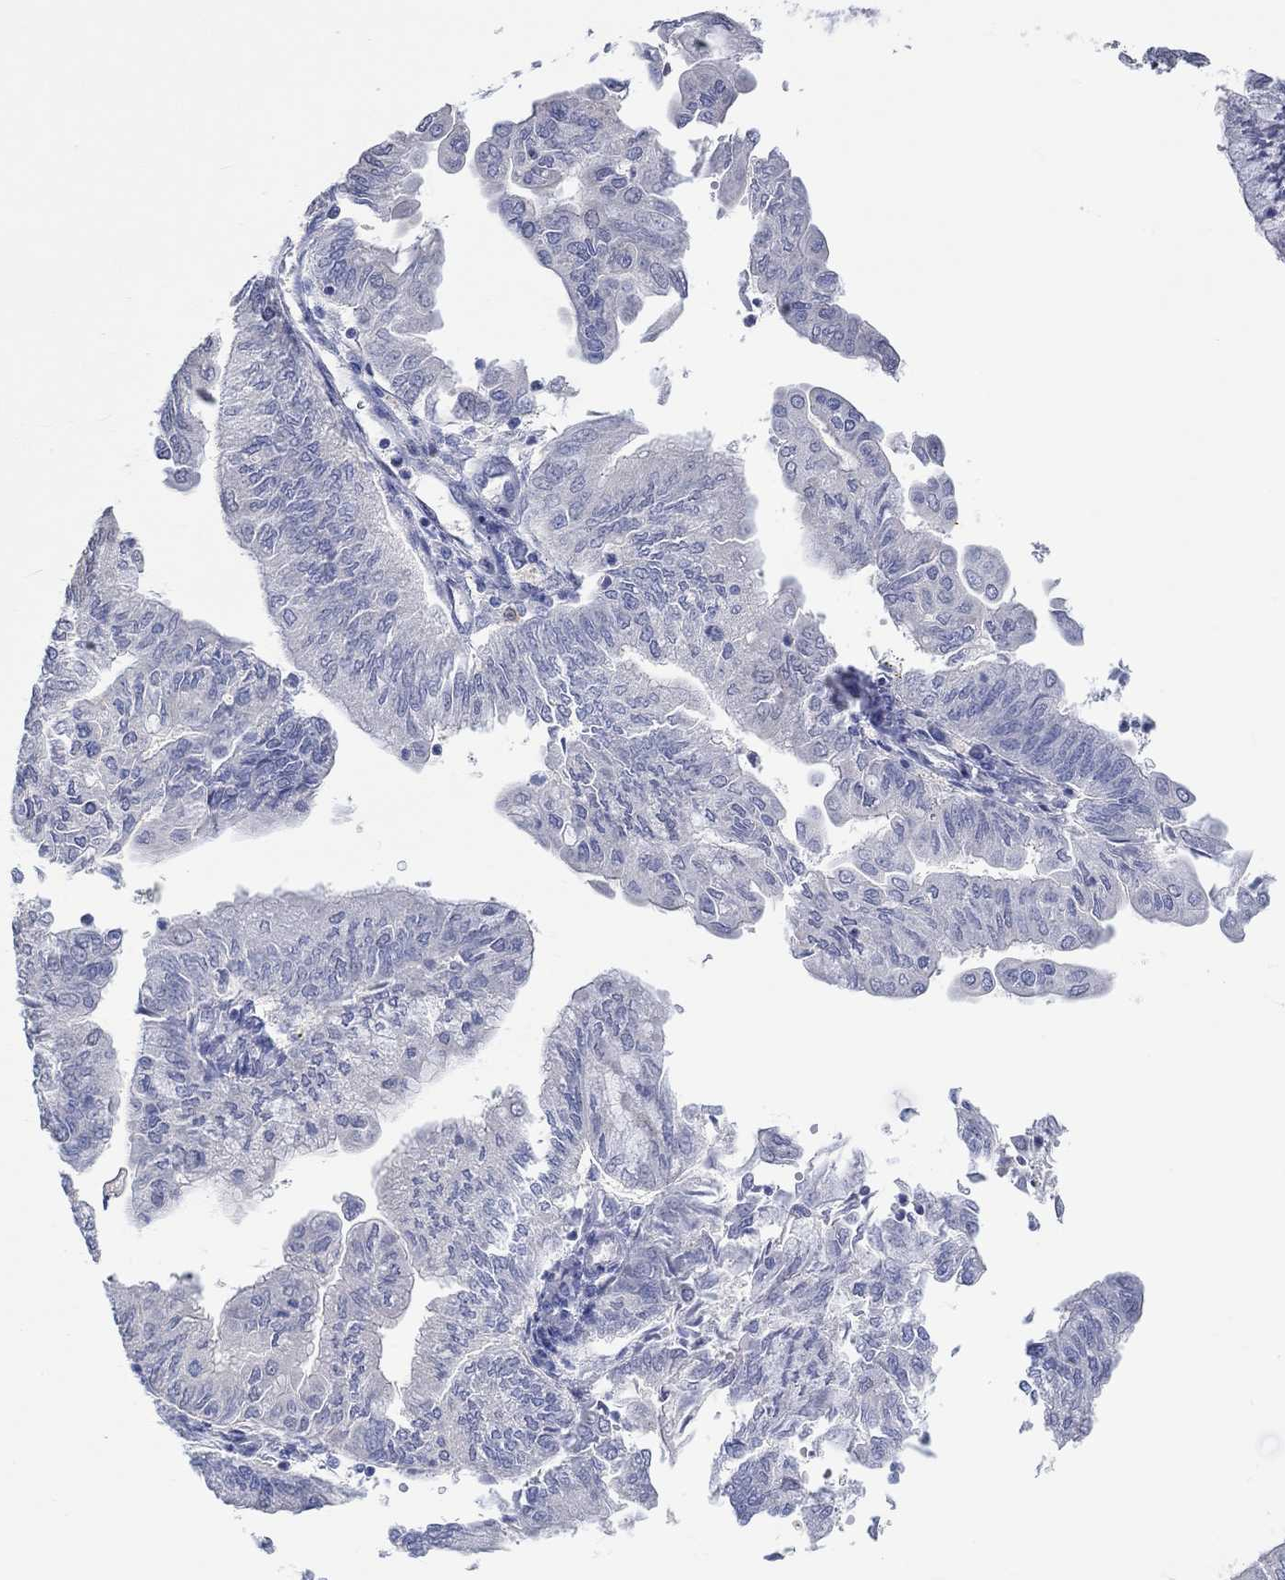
{"staining": {"intensity": "negative", "quantity": "none", "location": "none"}, "tissue": "endometrial cancer", "cell_type": "Tumor cells", "image_type": "cancer", "snomed": [{"axis": "morphology", "description": "Adenocarcinoma, NOS"}, {"axis": "topography", "description": "Endometrium"}], "caption": "There is no significant positivity in tumor cells of endometrial cancer. (DAB (3,3'-diaminobenzidine) IHC visualized using brightfield microscopy, high magnification).", "gene": "PNMA5", "patient": {"sex": "female", "age": 59}}